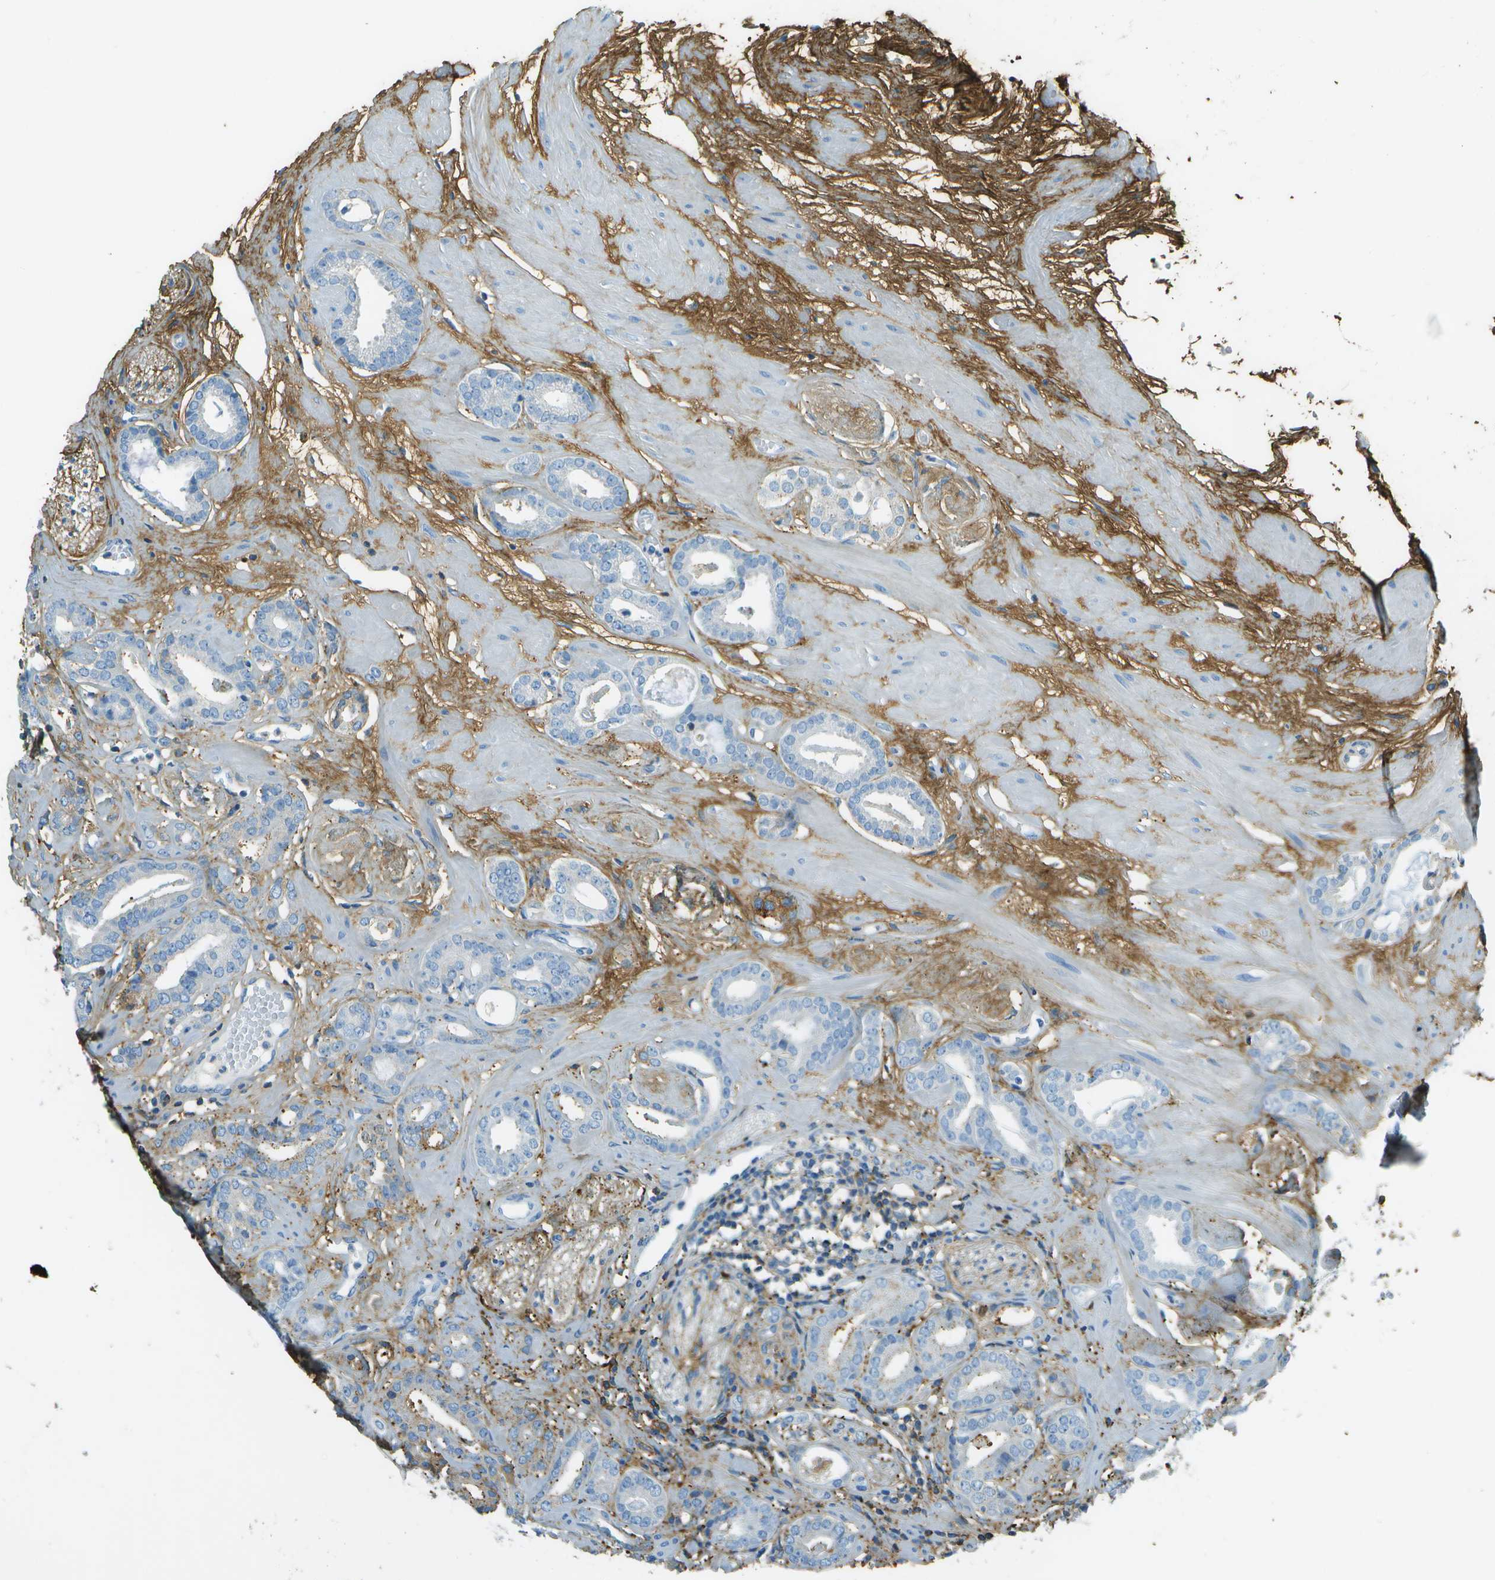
{"staining": {"intensity": "negative", "quantity": "none", "location": "none"}, "tissue": "prostate cancer", "cell_type": "Tumor cells", "image_type": "cancer", "snomed": [{"axis": "morphology", "description": "Adenocarcinoma, Low grade"}, {"axis": "topography", "description": "Prostate"}], "caption": "There is no significant positivity in tumor cells of prostate cancer (adenocarcinoma (low-grade)).", "gene": "DCN", "patient": {"sex": "male", "age": 53}}